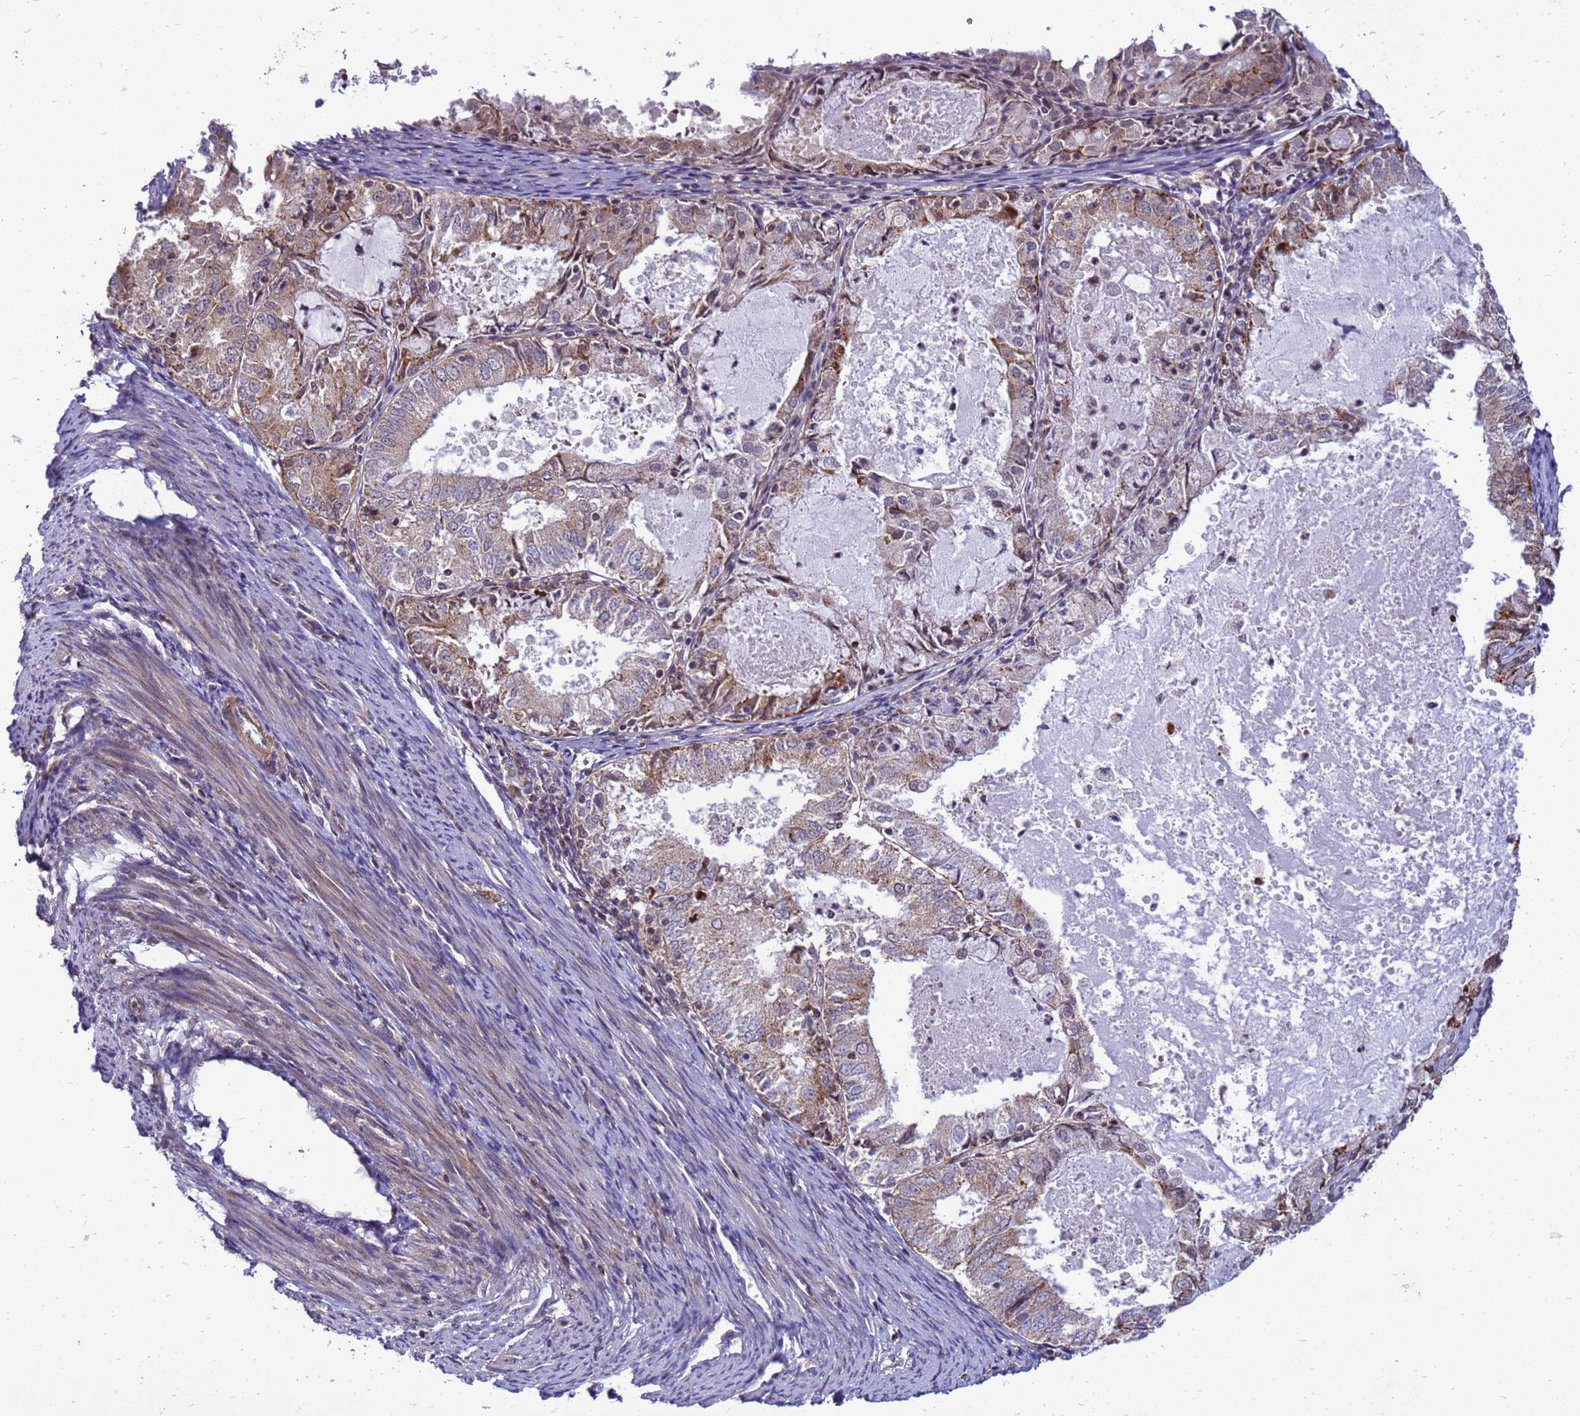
{"staining": {"intensity": "moderate", "quantity": "25%-75%", "location": "cytoplasmic/membranous"}, "tissue": "endometrial cancer", "cell_type": "Tumor cells", "image_type": "cancer", "snomed": [{"axis": "morphology", "description": "Adenocarcinoma, NOS"}, {"axis": "topography", "description": "Endometrium"}], "caption": "Human endometrial cancer (adenocarcinoma) stained with a protein marker demonstrates moderate staining in tumor cells.", "gene": "C12orf43", "patient": {"sex": "female", "age": 57}}